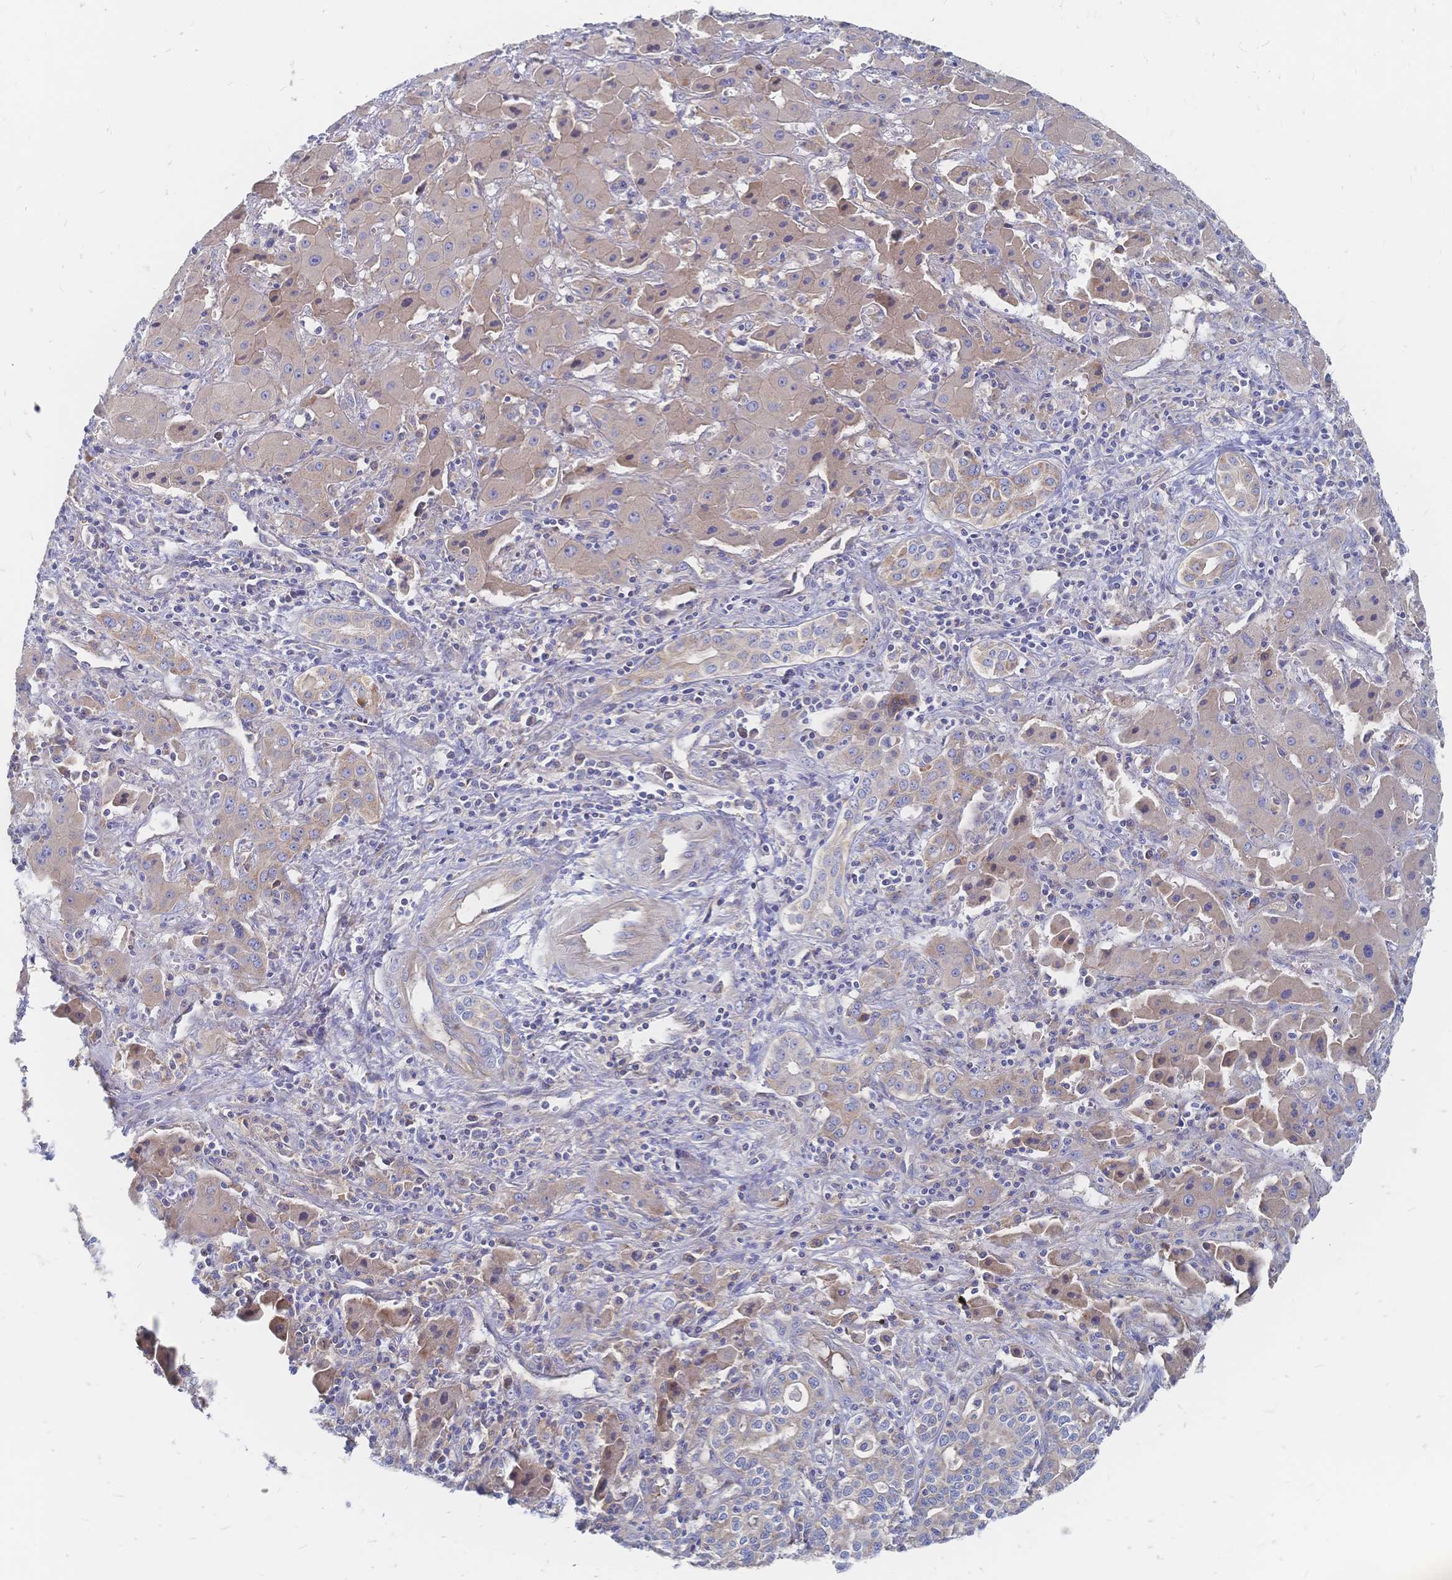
{"staining": {"intensity": "weak", "quantity": "25%-75%", "location": "cytoplasmic/membranous"}, "tissue": "liver cancer", "cell_type": "Tumor cells", "image_type": "cancer", "snomed": [{"axis": "morphology", "description": "Cholangiocarcinoma"}, {"axis": "topography", "description": "Liver"}], "caption": "The immunohistochemical stain shows weak cytoplasmic/membranous expression in tumor cells of liver cancer tissue.", "gene": "SORBS1", "patient": {"sex": "female", "age": 61}}